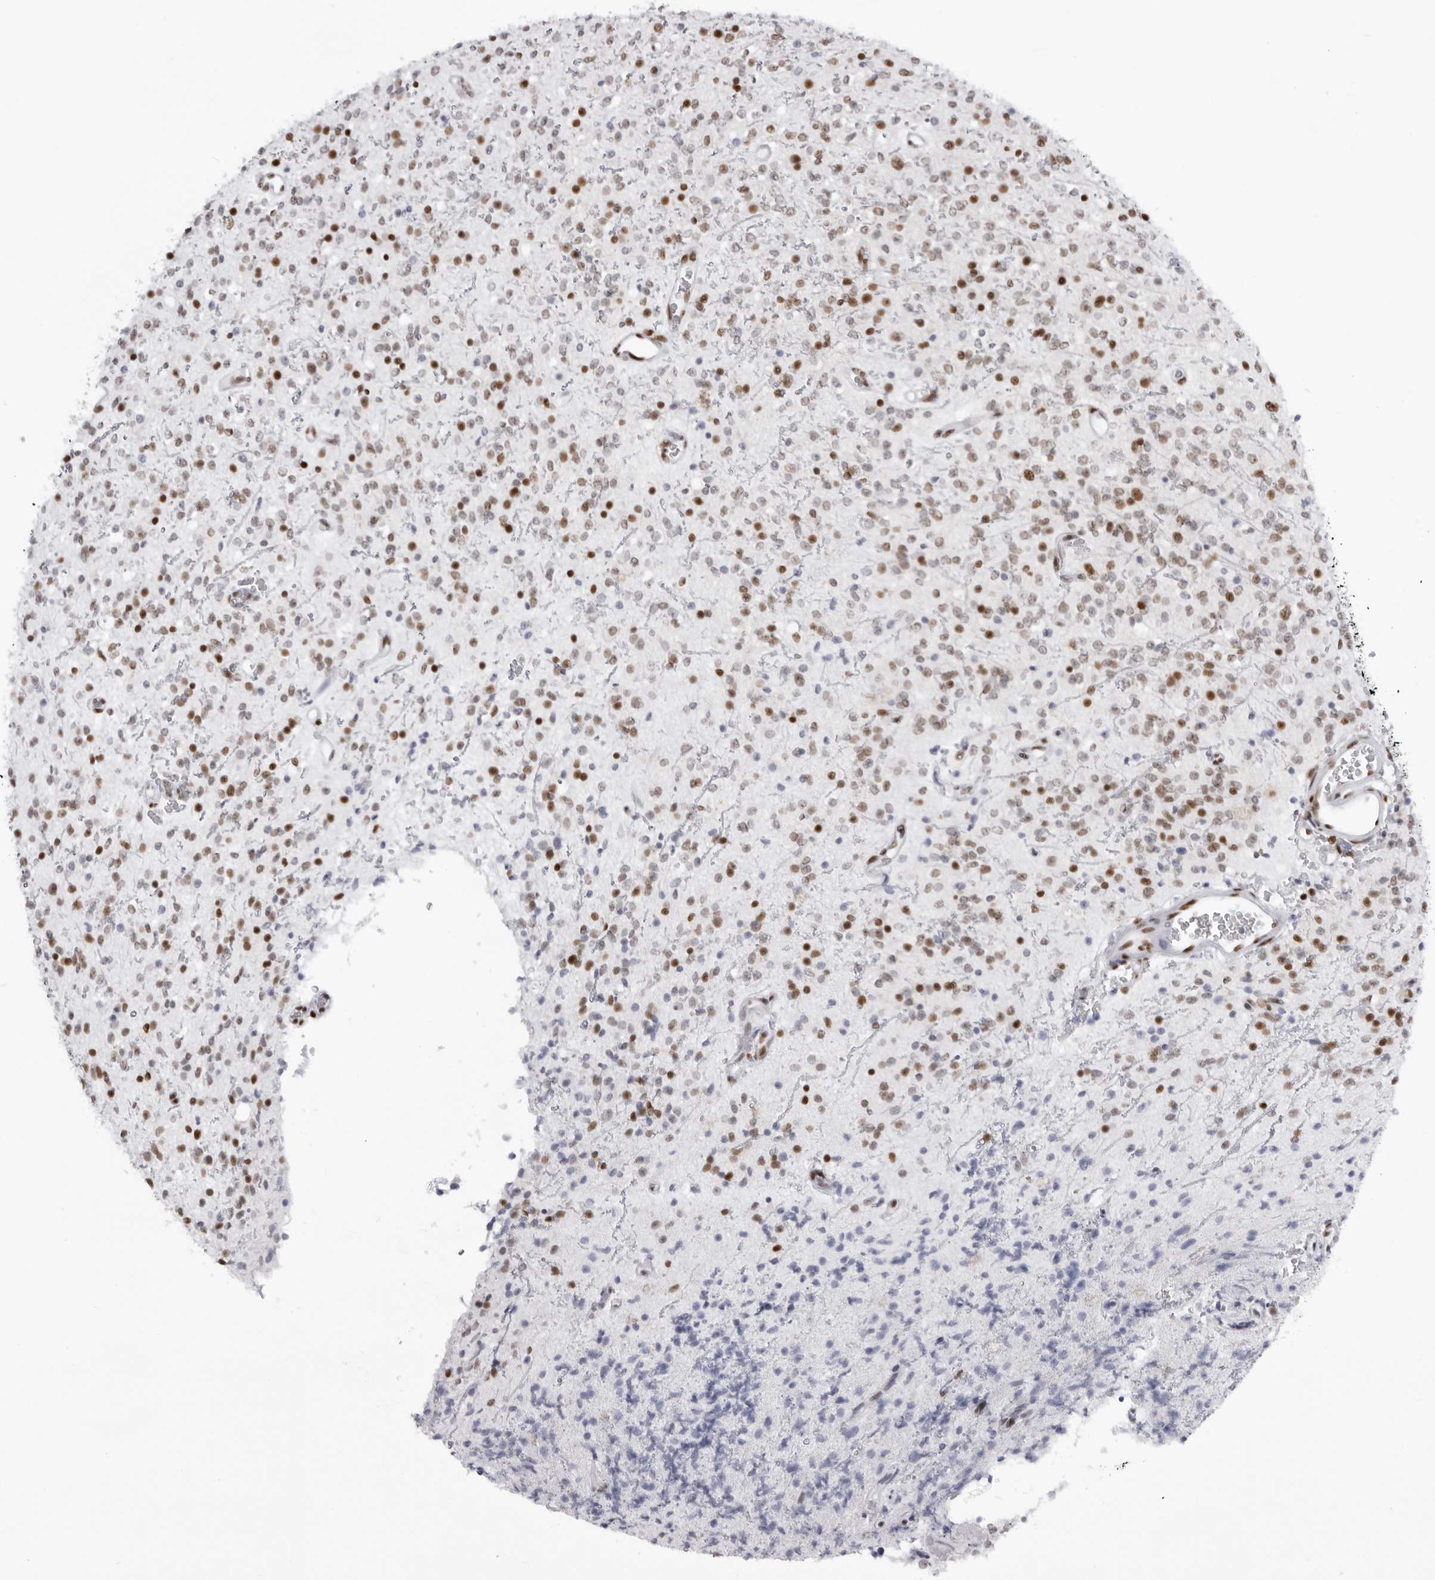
{"staining": {"intensity": "moderate", "quantity": "25%-75%", "location": "nuclear"}, "tissue": "glioma", "cell_type": "Tumor cells", "image_type": "cancer", "snomed": [{"axis": "morphology", "description": "Glioma, malignant, High grade"}, {"axis": "topography", "description": "Brain"}], "caption": "Immunohistochemistry (DAB (3,3'-diaminobenzidine)) staining of malignant glioma (high-grade) reveals moderate nuclear protein staining in about 25%-75% of tumor cells.", "gene": "IRF2BP2", "patient": {"sex": "male", "age": 34}}